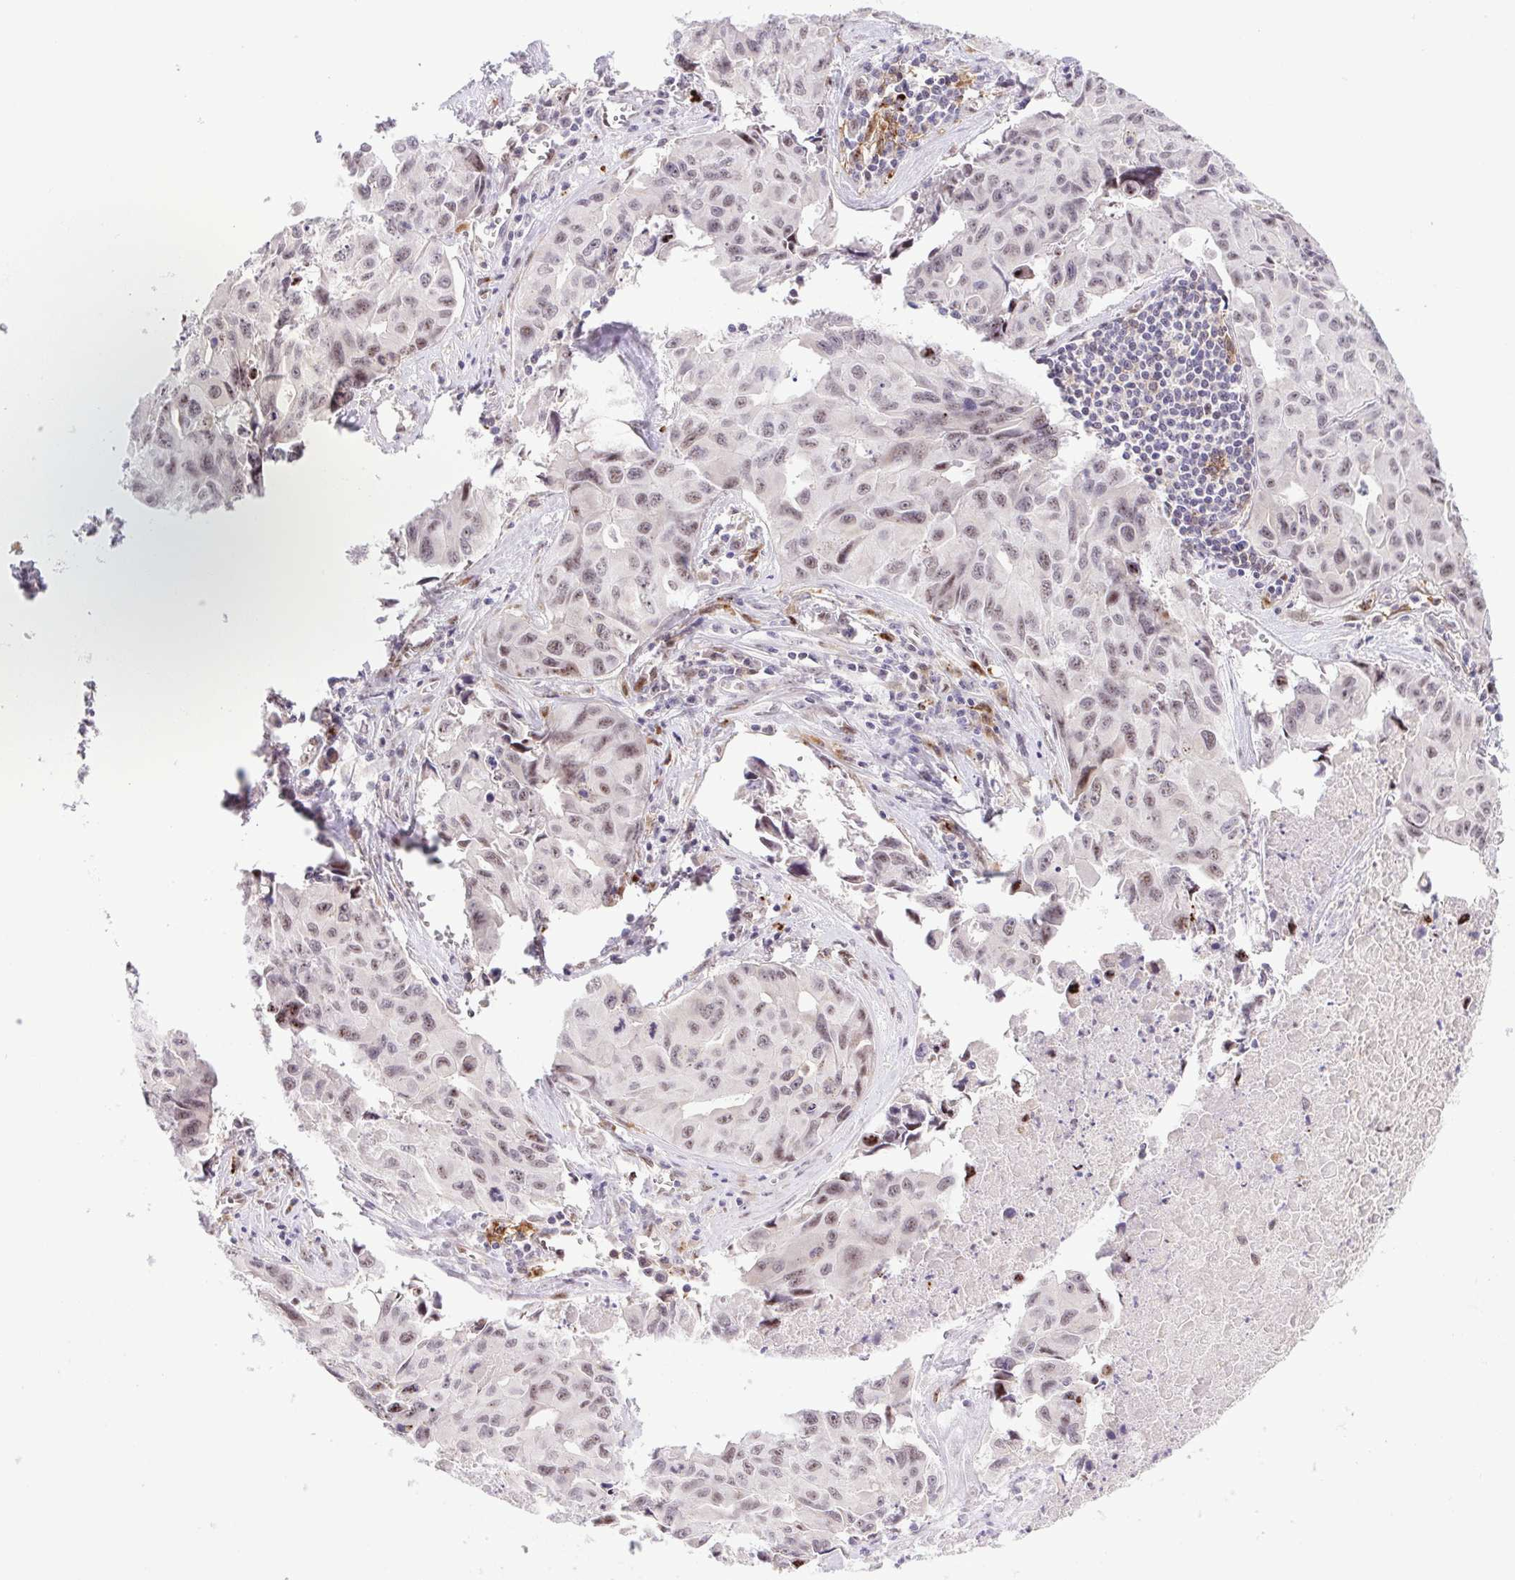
{"staining": {"intensity": "weak", "quantity": ">75%", "location": "nuclear"}, "tissue": "lung cancer", "cell_type": "Tumor cells", "image_type": "cancer", "snomed": [{"axis": "morphology", "description": "Adenocarcinoma, NOS"}, {"axis": "topography", "description": "Lymph node"}, {"axis": "topography", "description": "Lung"}], "caption": "Immunohistochemistry (IHC) (DAB (3,3'-diaminobenzidine)) staining of adenocarcinoma (lung) exhibits weak nuclear protein positivity in about >75% of tumor cells.", "gene": "ERG", "patient": {"sex": "male", "age": 64}}